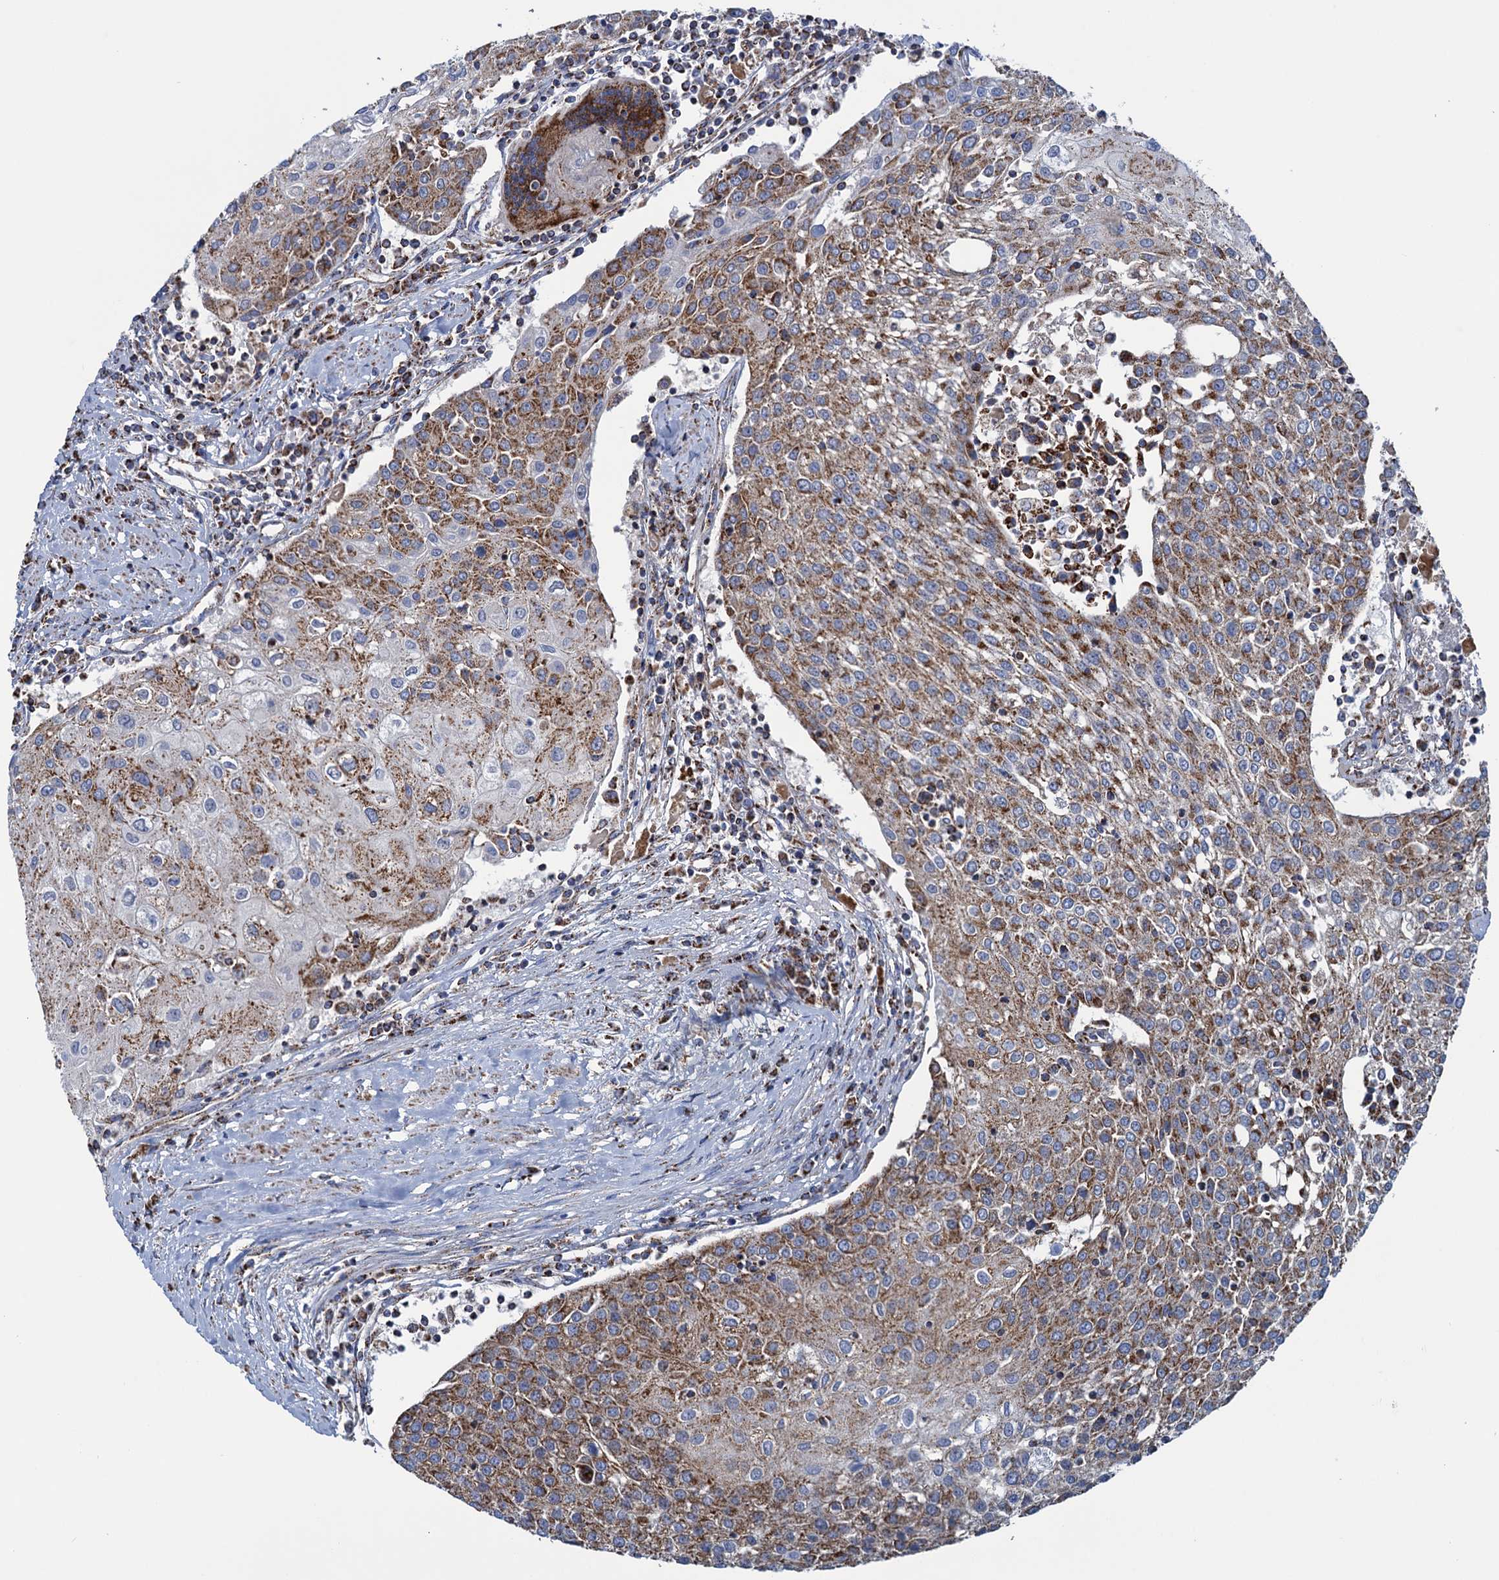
{"staining": {"intensity": "moderate", "quantity": ">75%", "location": "cytoplasmic/membranous"}, "tissue": "urothelial cancer", "cell_type": "Tumor cells", "image_type": "cancer", "snomed": [{"axis": "morphology", "description": "Urothelial carcinoma, High grade"}, {"axis": "topography", "description": "Urinary bladder"}], "caption": "Immunohistochemical staining of urothelial cancer reveals moderate cytoplasmic/membranous protein staining in approximately >75% of tumor cells.", "gene": "GTPBP3", "patient": {"sex": "female", "age": 85}}